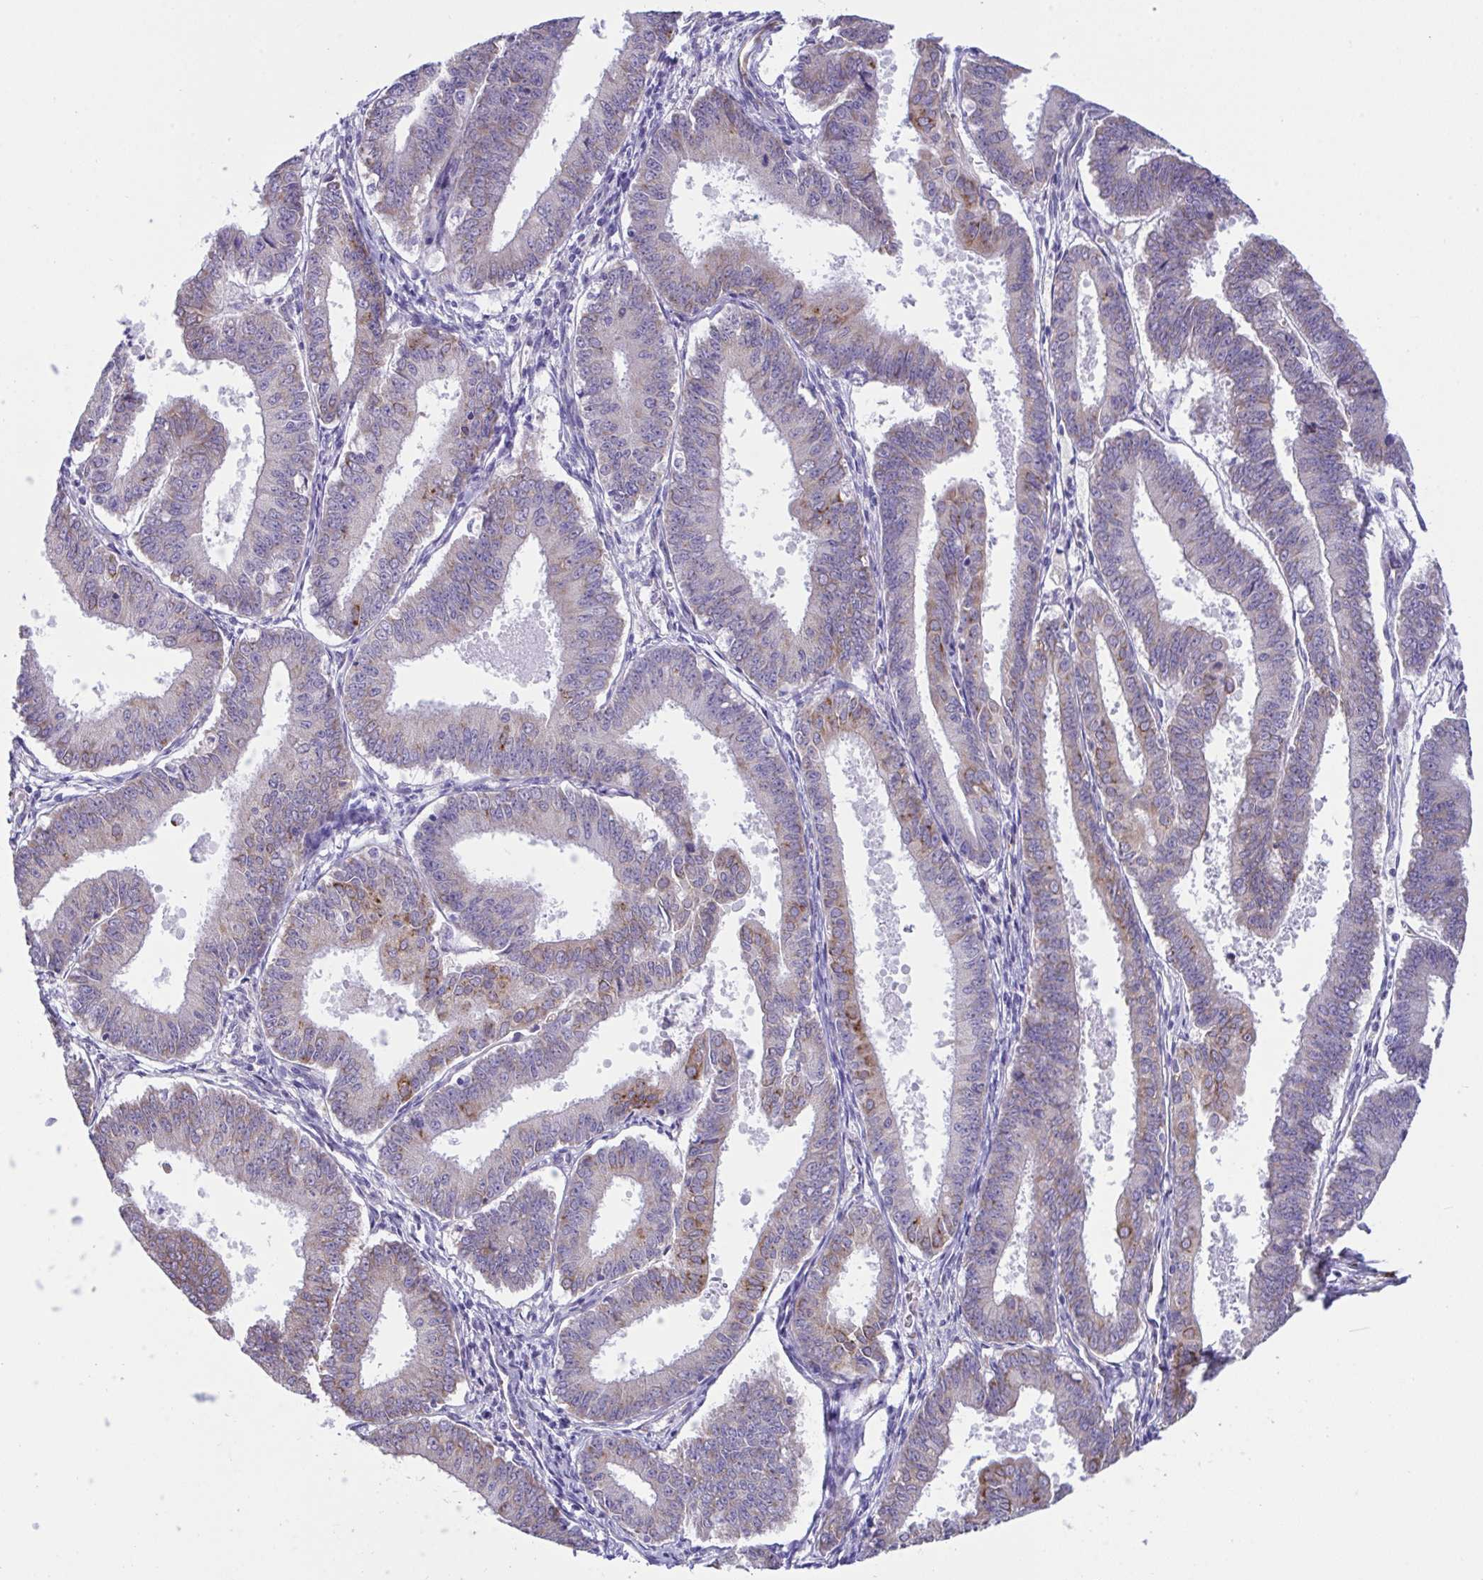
{"staining": {"intensity": "moderate", "quantity": "<25%", "location": "cytoplasmic/membranous"}, "tissue": "endometrial cancer", "cell_type": "Tumor cells", "image_type": "cancer", "snomed": [{"axis": "morphology", "description": "Adenocarcinoma, NOS"}, {"axis": "topography", "description": "Endometrium"}], "caption": "A histopathology image showing moderate cytoplasmic/membranous positivity in about <25% of tumor cells in adenocarcinoma (endometrial), as visualized by brown immunohistochemical staining.", "gene": "ASPH", "patient": {"sex": "female", "age": 73}}